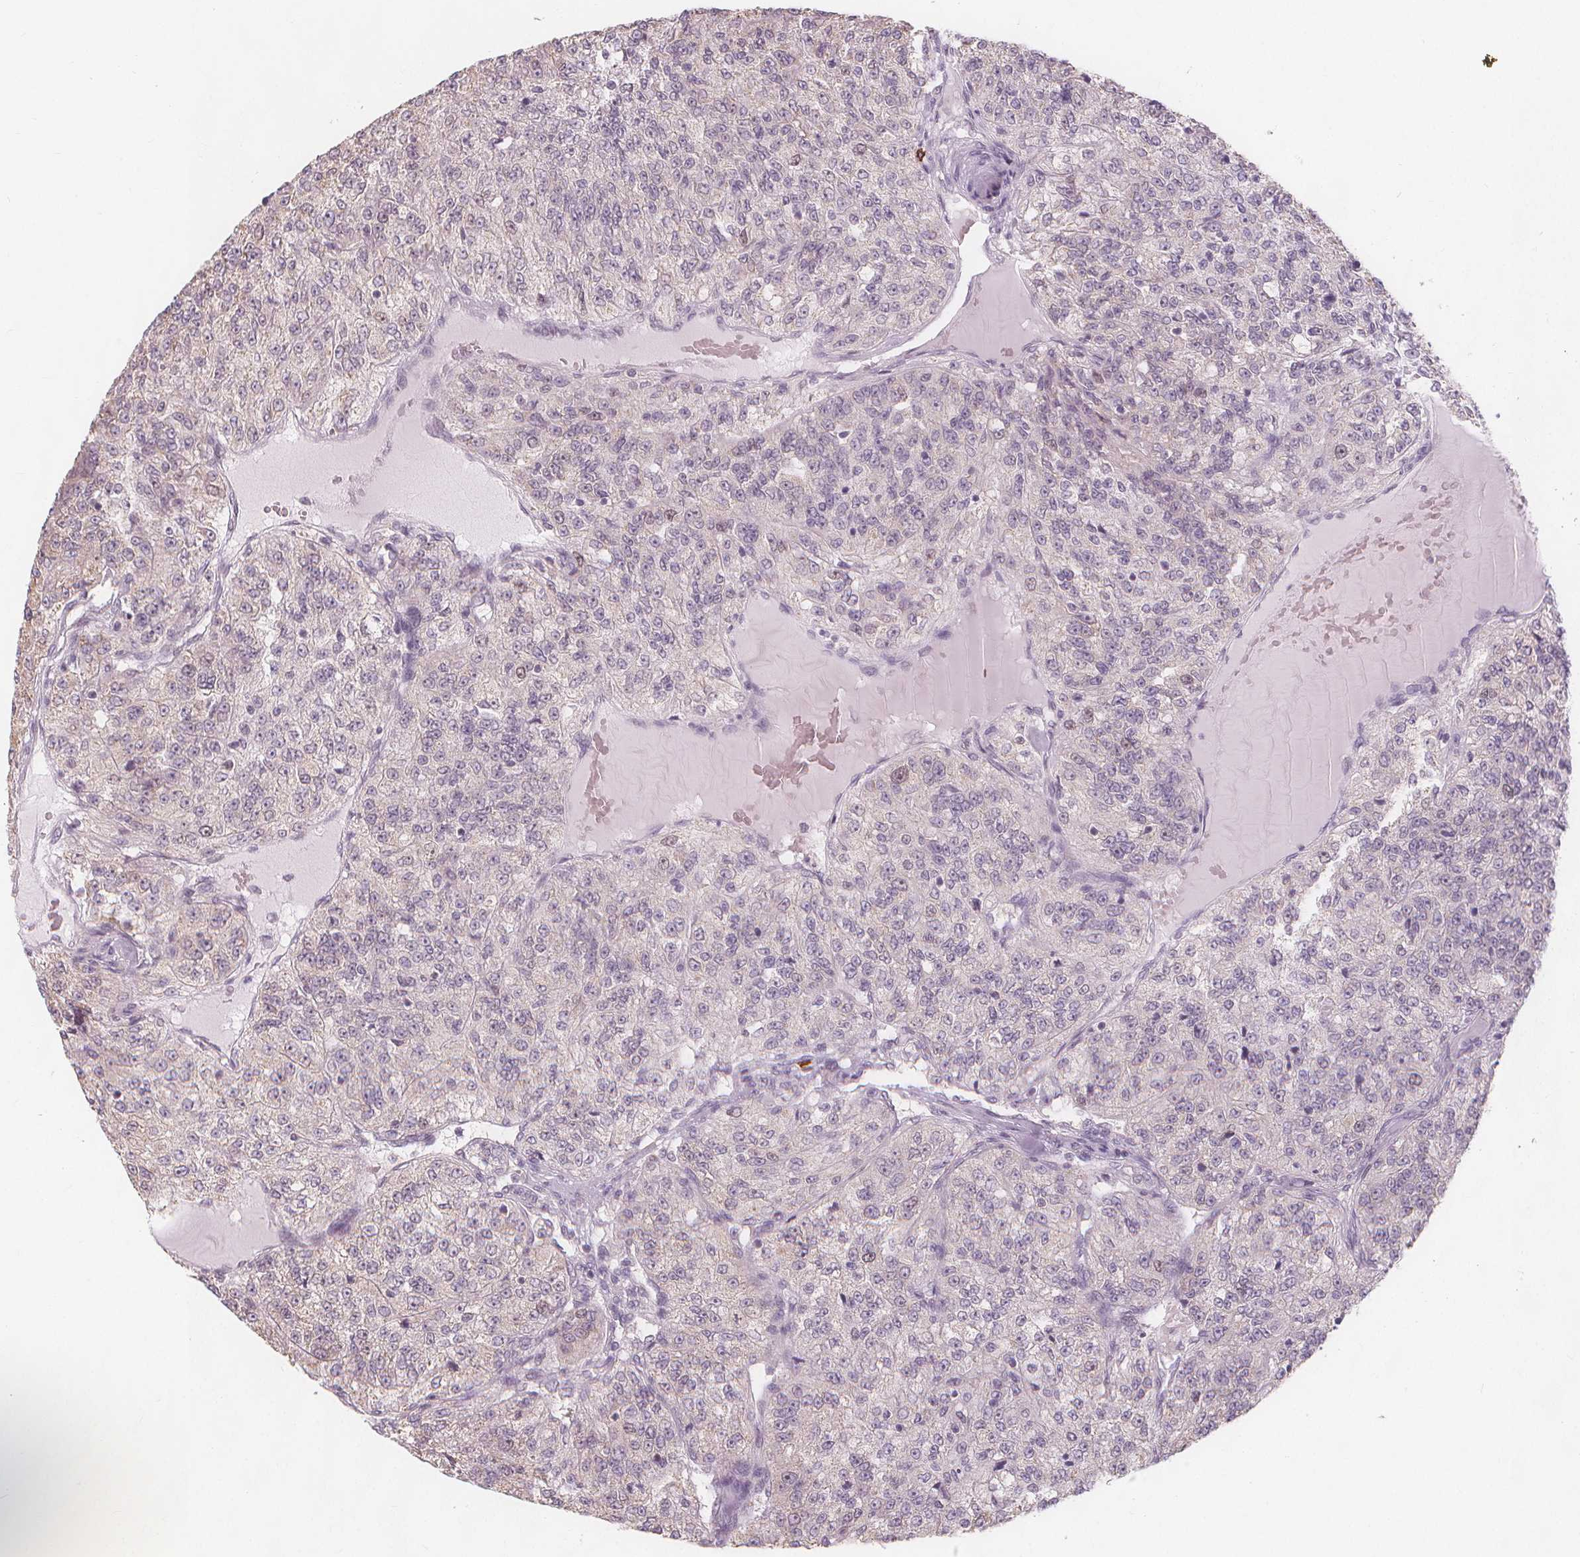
{"staining": {"intensity": "negative", "quantity": "none", "location": "none"}, "tissue": "renal cancer", "cell_type": "Tumor cells", "image_type": "cancer", "snomed": [{"axis": "morphology", "description": "Adenocarcinoma, NOS"}, {"axis": "topography", "description": "Kidney"}], "caption": "Renal adenocarcinoma stained for a protein using immunohistochemistry shows no positivity tumor cells.", "gene": "TIPIN", "patient": {"sex": "female", "age": 63}}